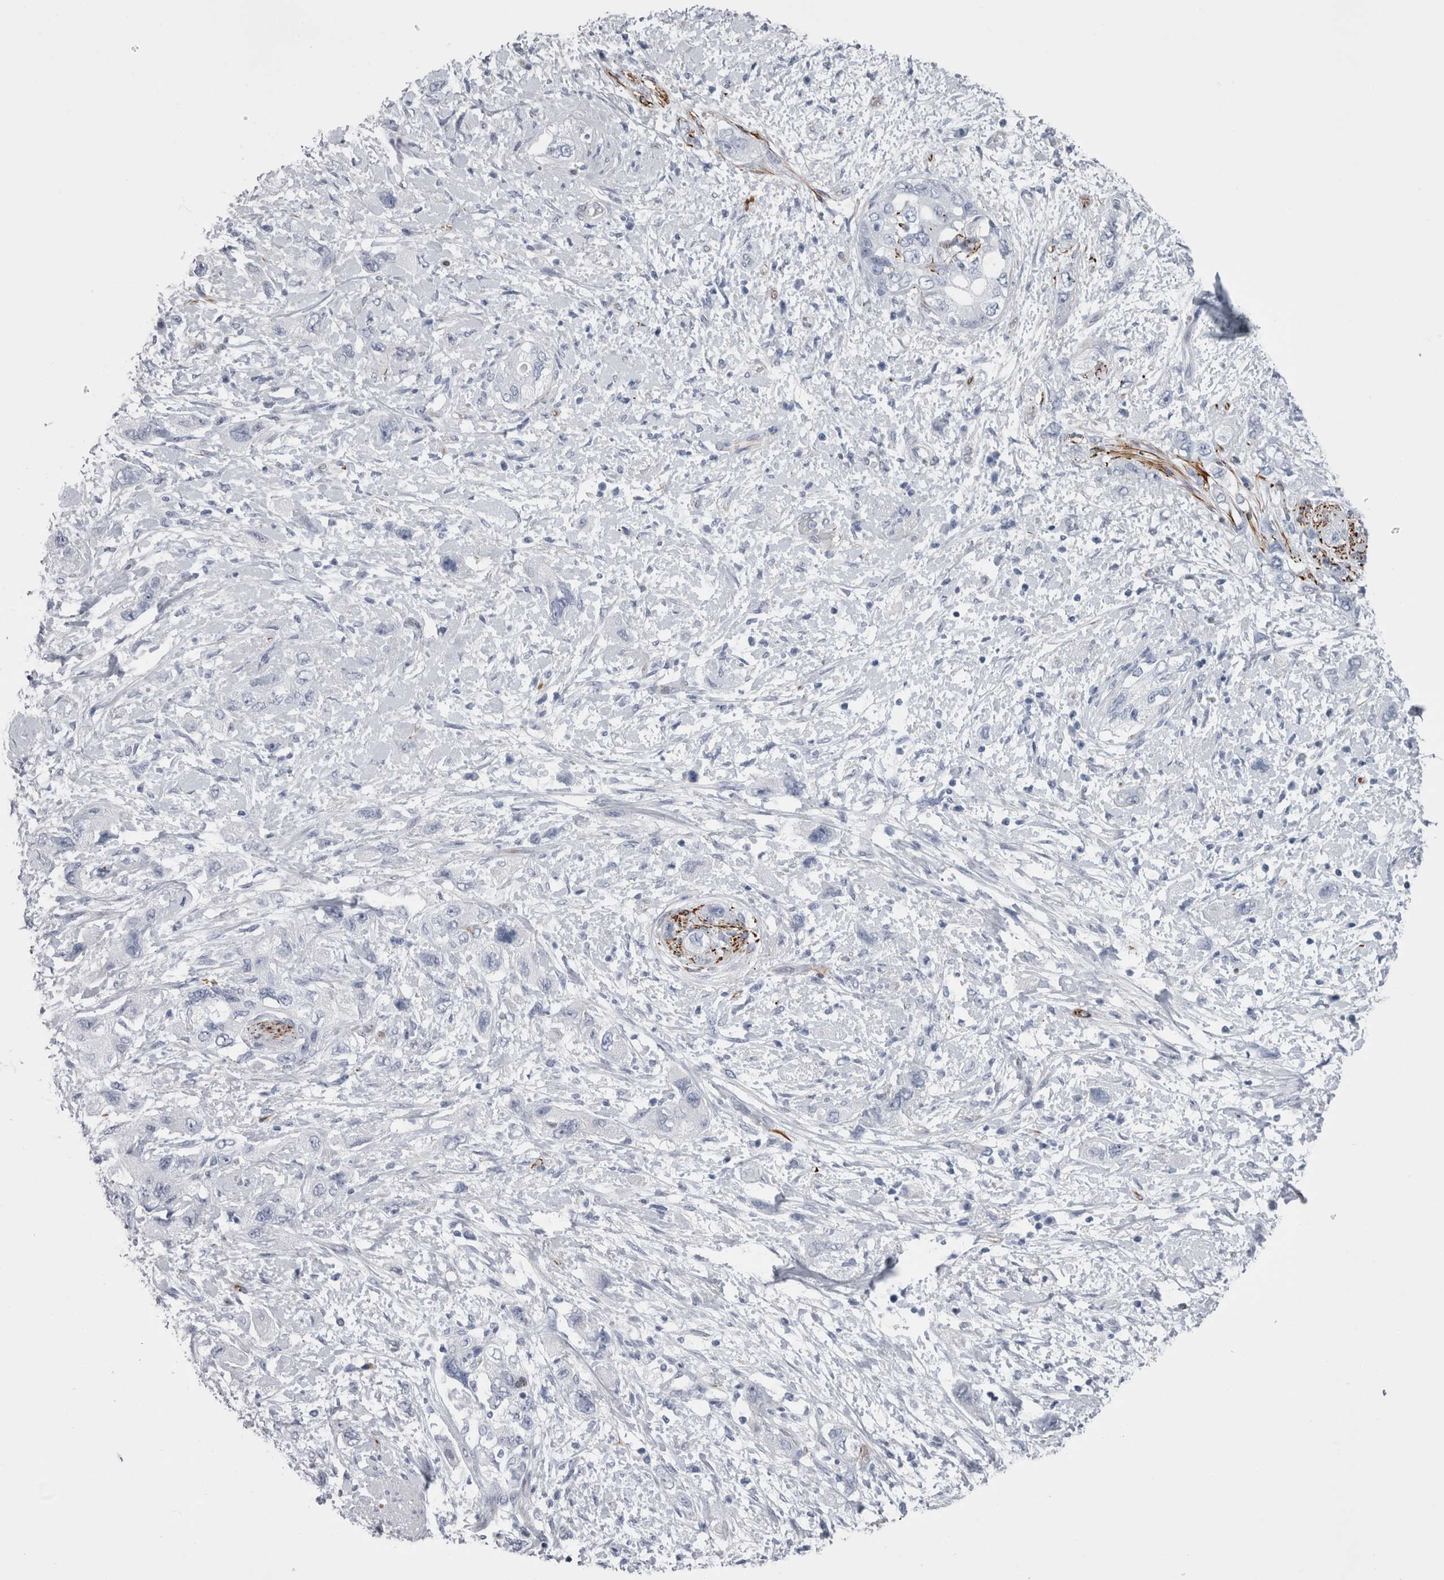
{"staining": {"intensity": "negative", "quantity": "none", "location": "none"}, "tissue": "pancreatic cancer", "cell_type": "Tumor cells", "image_type": "cancer", "snomed": [{"axis": "morphology", "description": "Adenocarcinoma, NOS"}, {"axis": "topography", "description": "Pancreas"}], "caption": "DAB immunohistochemical staining of pancreatic adenocarcinoma displays no significant expression in tumor cells.", "gene": "VWDE", "patient": {"sex": "female", "age": 73}}